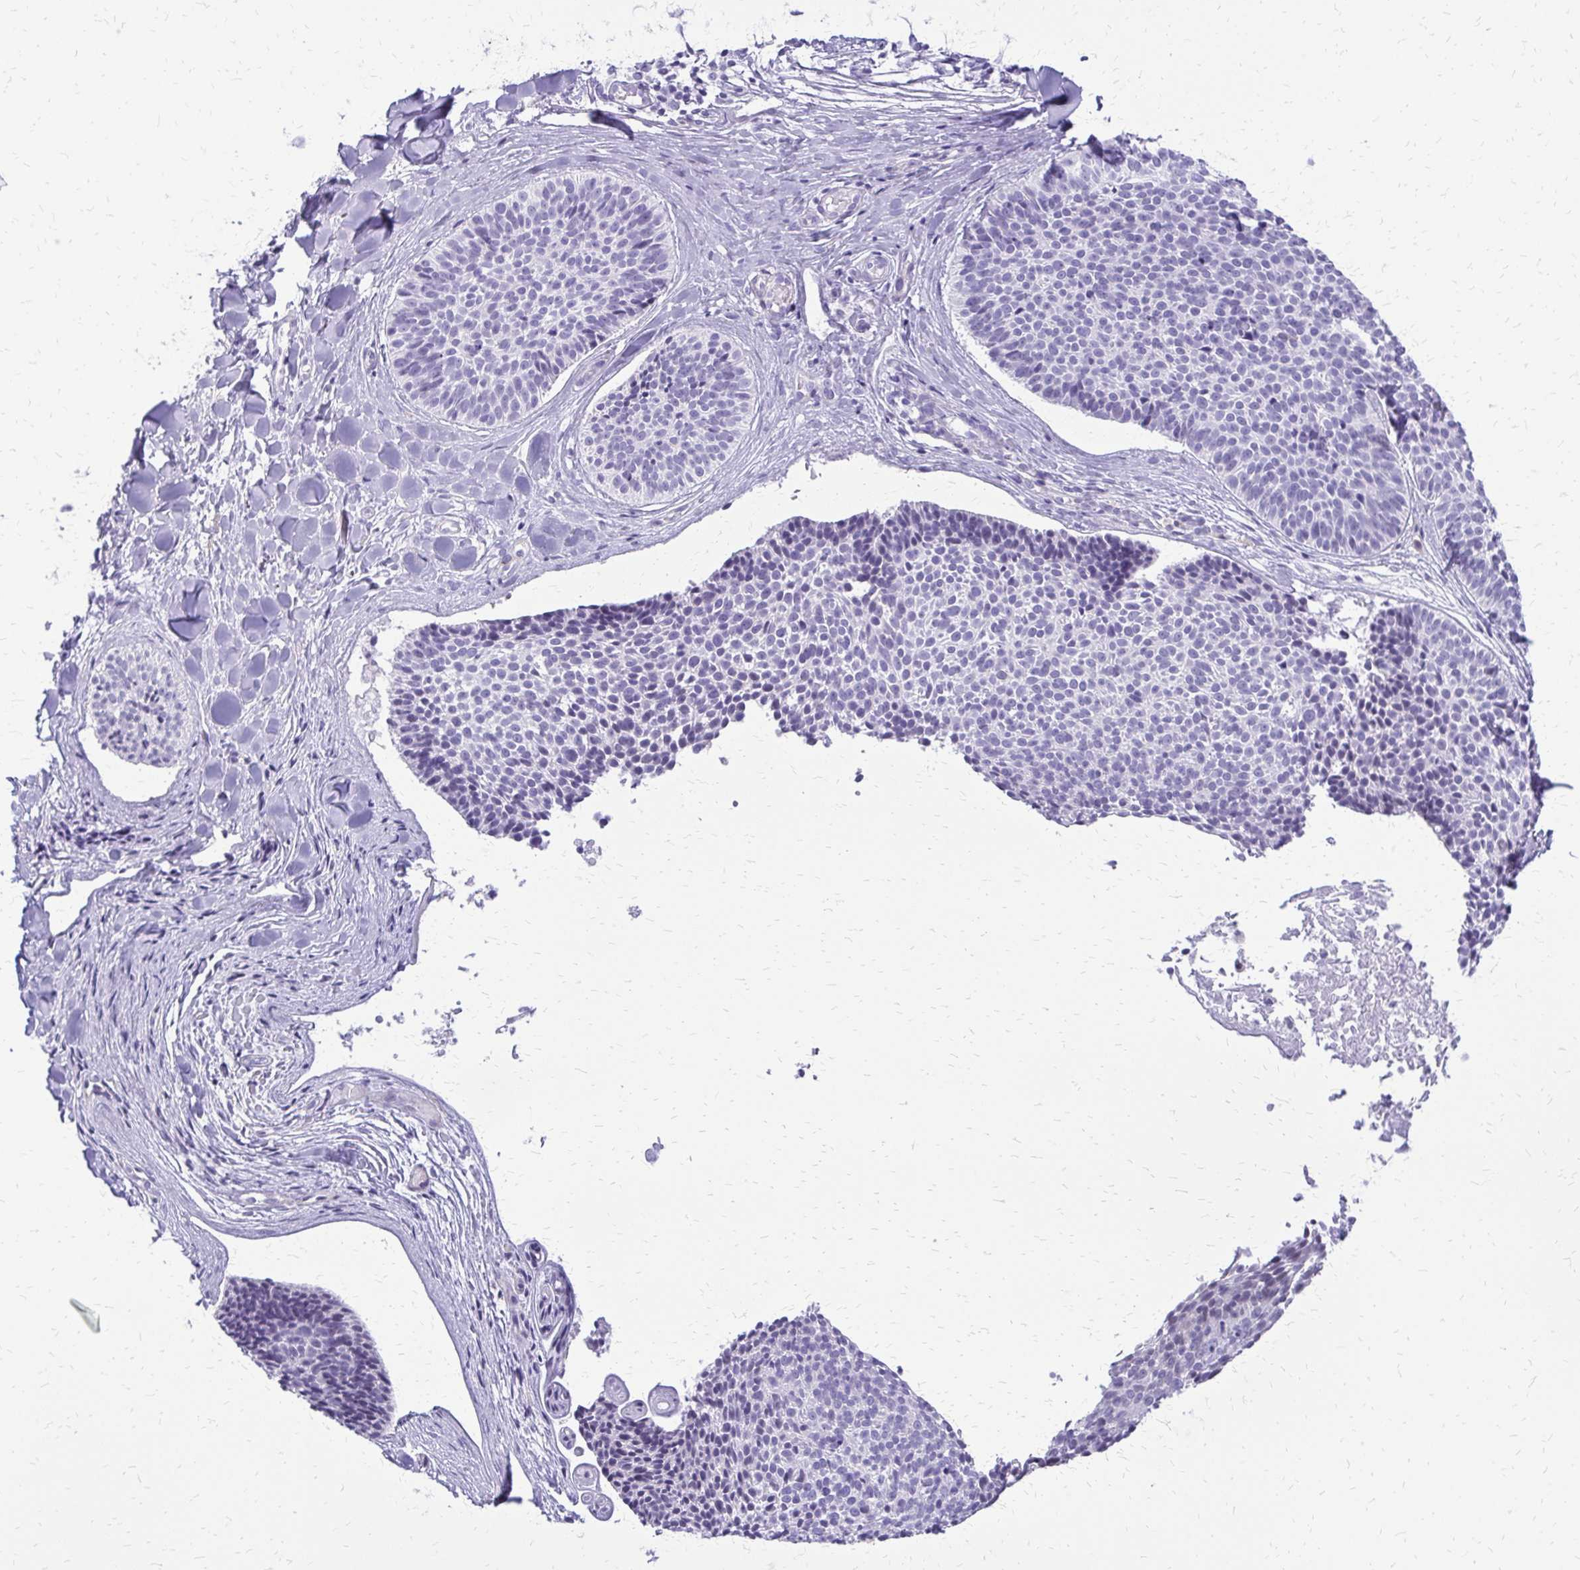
{"staining": {"intensity": "negative", "quantity": "none", "location": "none"}, "tissue": "skin cancer", "cell_type": "Tumor cells", "image_type": "cancer", "snomed": [{"axis": "morphology", "description": "Basal cell carcinoma"}, {"axis": "topography", "description": "Skin"}], "caption": "Tumor cells are negative for protein expression in human basal cell carcinoma (skin).", "gene": "FAM162B", "patient": {"sex": "male", "age": 82}}